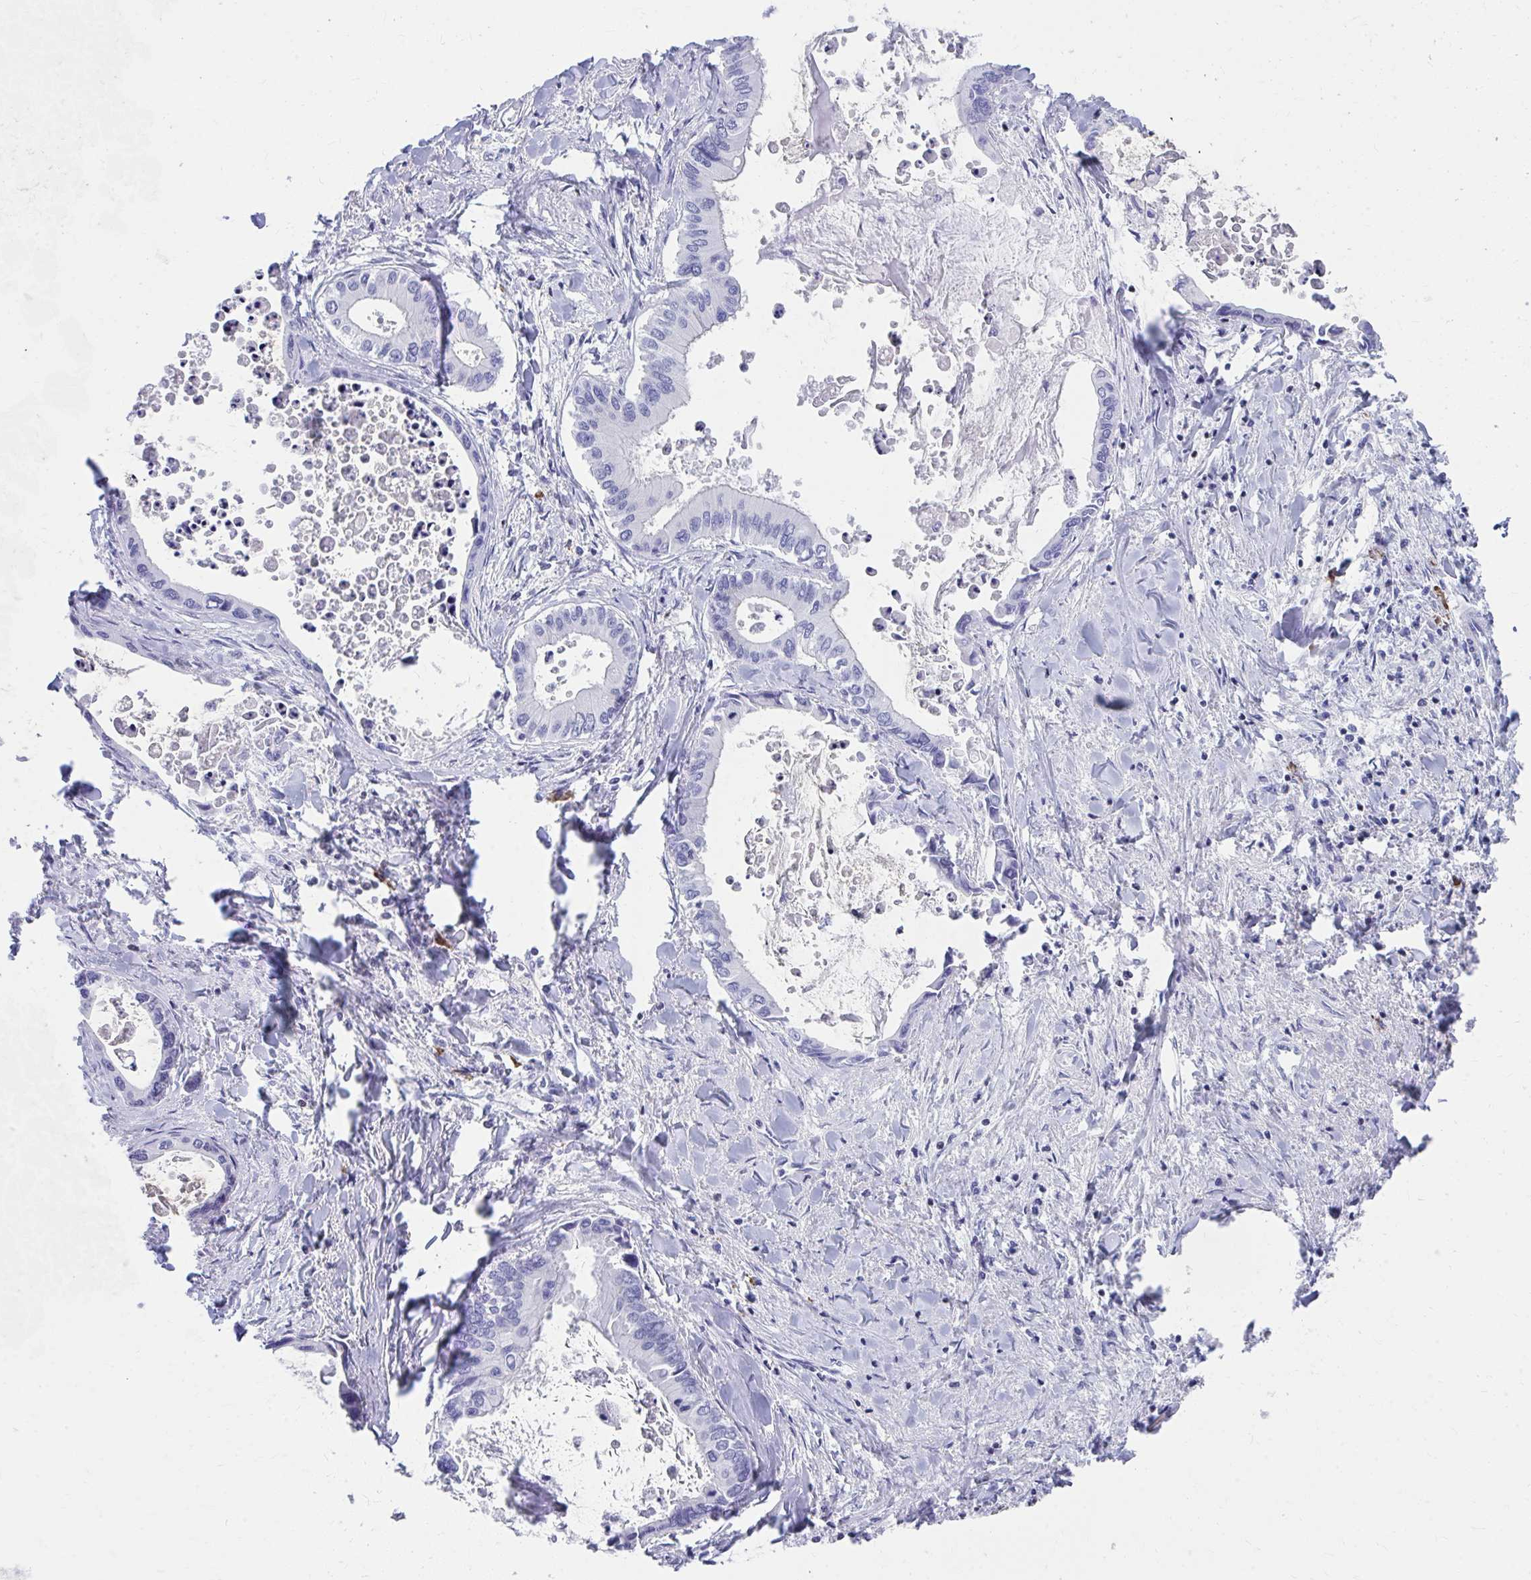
{"staining": {"intensity": "negative", "quantity": "none", "location": "none"}, "tissue": "liver cancer", "cell_type": "Tumor cells", "image_type": "cancer", "snomed": [{"axis": "morphology", "description": "Cholangiocarcinoma"}, {"axis": "topography", "description": "Liver"}], "caption": "Immunohistochemical staining of human cholangiocarcinoma (liver) demonstrates no significant positivity in tumor cells. (DAB immunohistochemistry (IHC) visualized using brightfield microscopy, high magnification).", "gene": "RUNX3", "patient": {"sex": "male", "age": 66}}